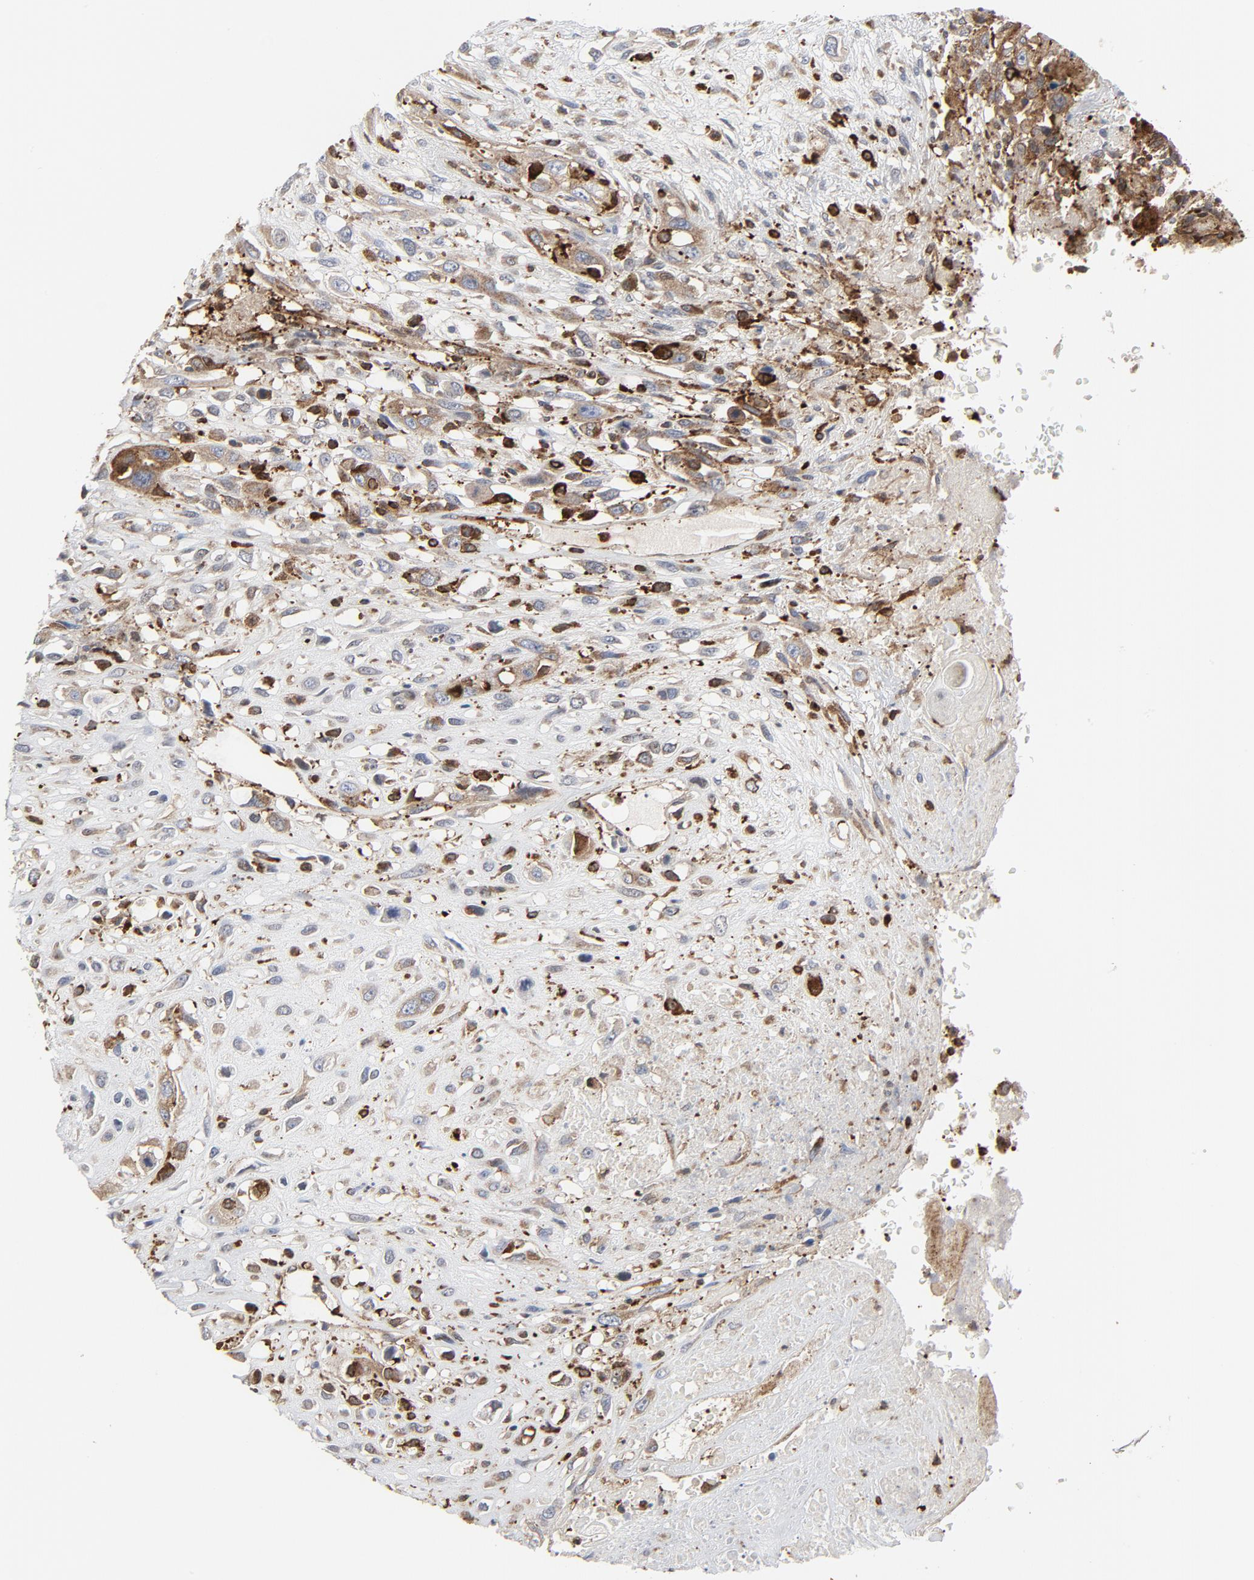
{"staining": {"intensity": "moderate", "quantity": ">75%", "location": "cytoplasmic/membranous"}, "tissue": "head and neck cancer", "cell_type": "Tumor cells", "image_type": "cancer", "snomed": [{"axis": "morphology", "description": "Necrosis, NOS"}, {"axis": "morphology", "description": "Neoplasm, malignant, NOS"}, {"axis": "topography", "description": "Salivary gland"}, {"axis": "topography", "description": "Head-Neck"}], "caption": "Head and neck cancer (neoplasm (malignant)) was stained to show a protein in brown. There is medium levels of moderate cytoplasmic/membranous positivity in approximately >75% of tumor cells.", "gene": "YES1", "patient": {"sex": "male", "age": 43}}